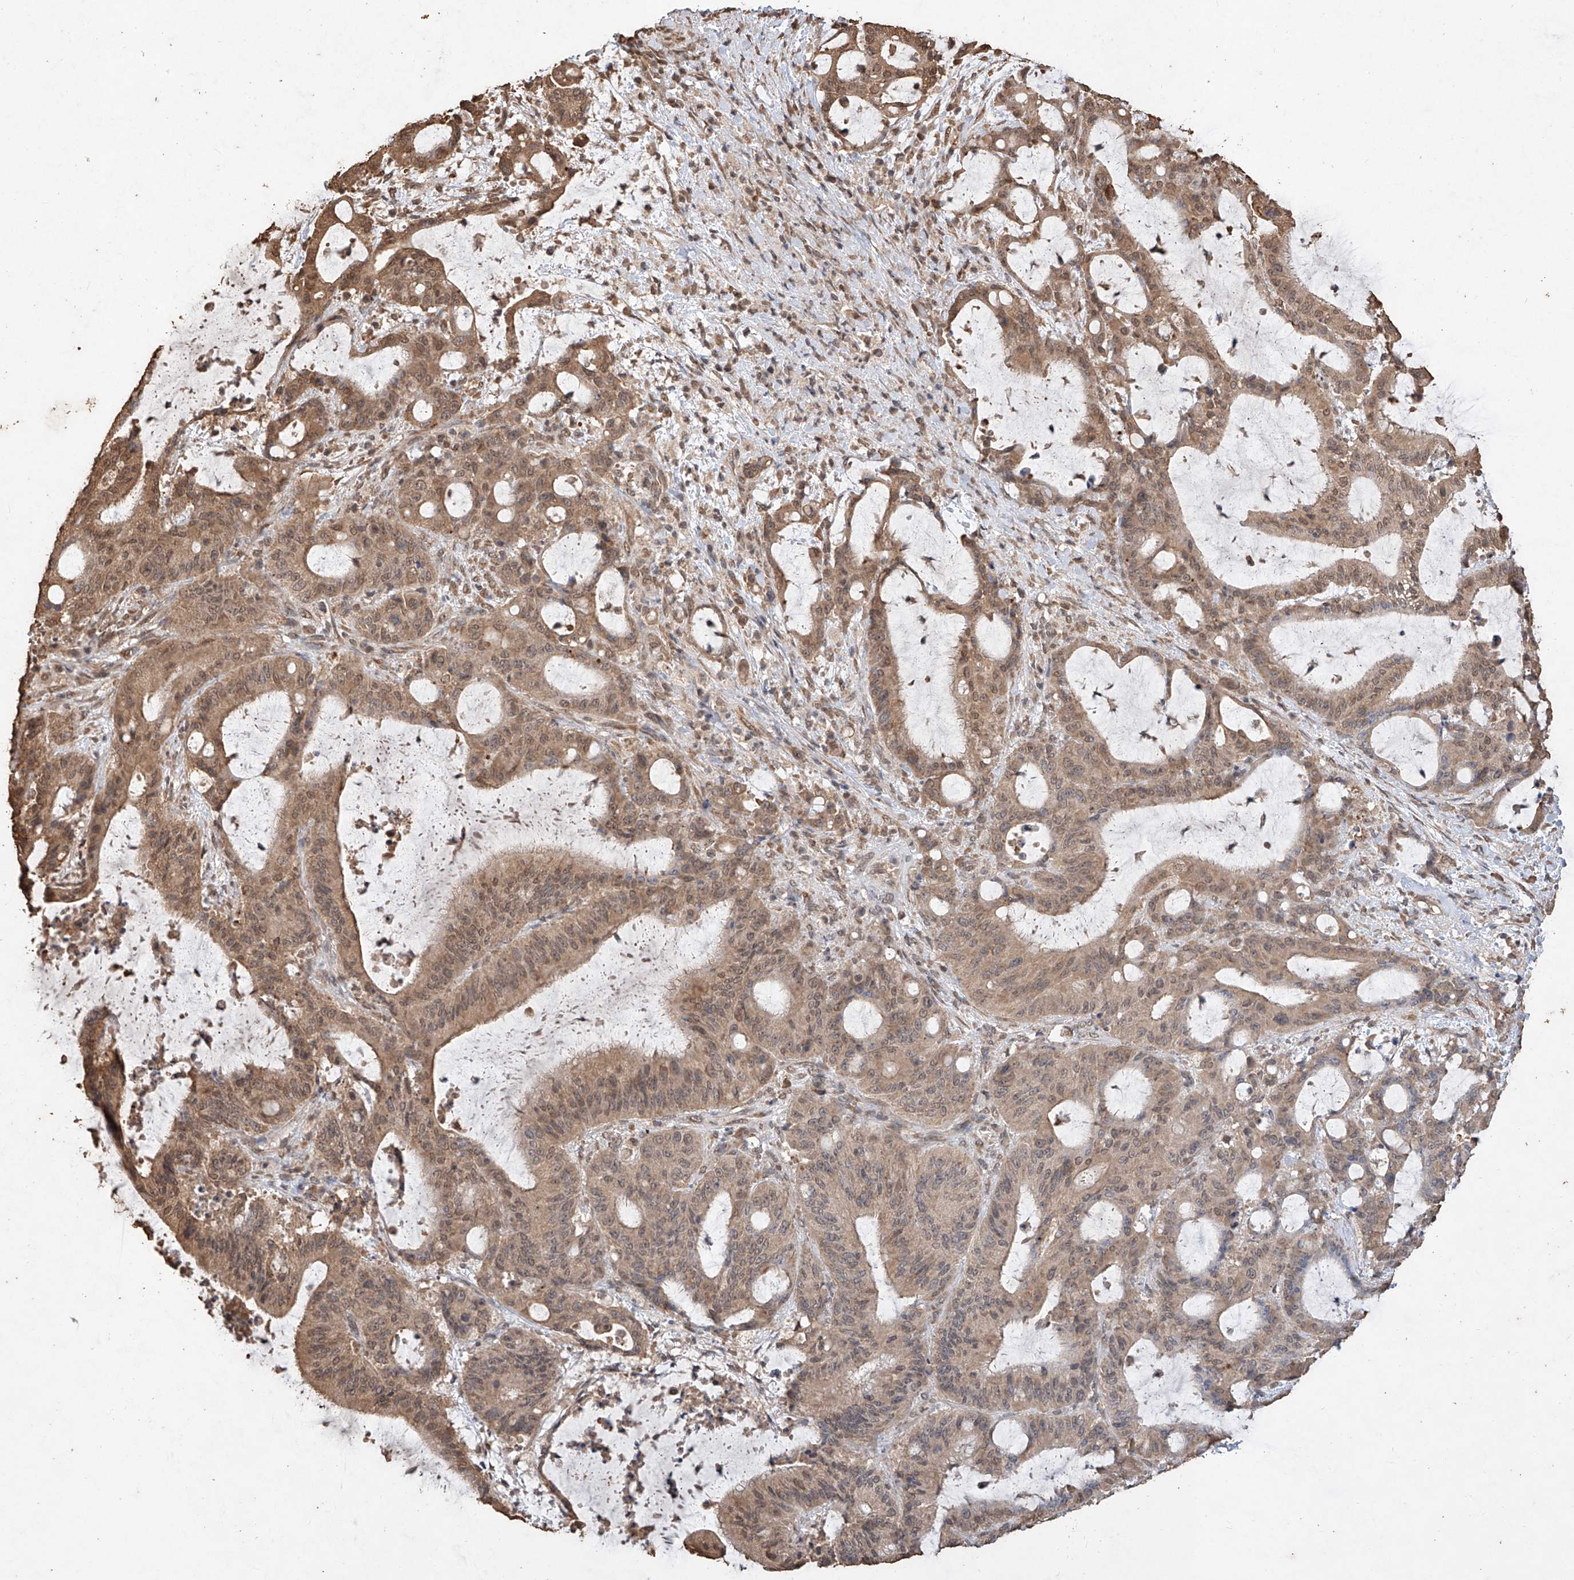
{"staining": {"intensity": "moderate", "quantity": ">75%", "location": "cytoplasmic/membranous,nuclear"}, "tissue": "liver cancer", "cell_type": "Tumor cells", "image_type": "cancer", "snomed": [{"axis": "morphology", "description": "Normal tissue, NOS"}, {"axis": "morphology", "description": "Cholangiocarcinoma"}, {"axis": "topography", "description": "Liver"}, {"axis": "topography", "description": "Peripheral nerve tissue"}], "caption": "High-power microscopy captured an IHC image of liver cholangiocarcinoma, revealing moderate cytoplasmic/membranous and nuclear staining in approximately >75% of tumor cells. Nuclei are stained in blue.", "gene": "ELOVL1", "patient": {"sex": "female", "age": 73}}